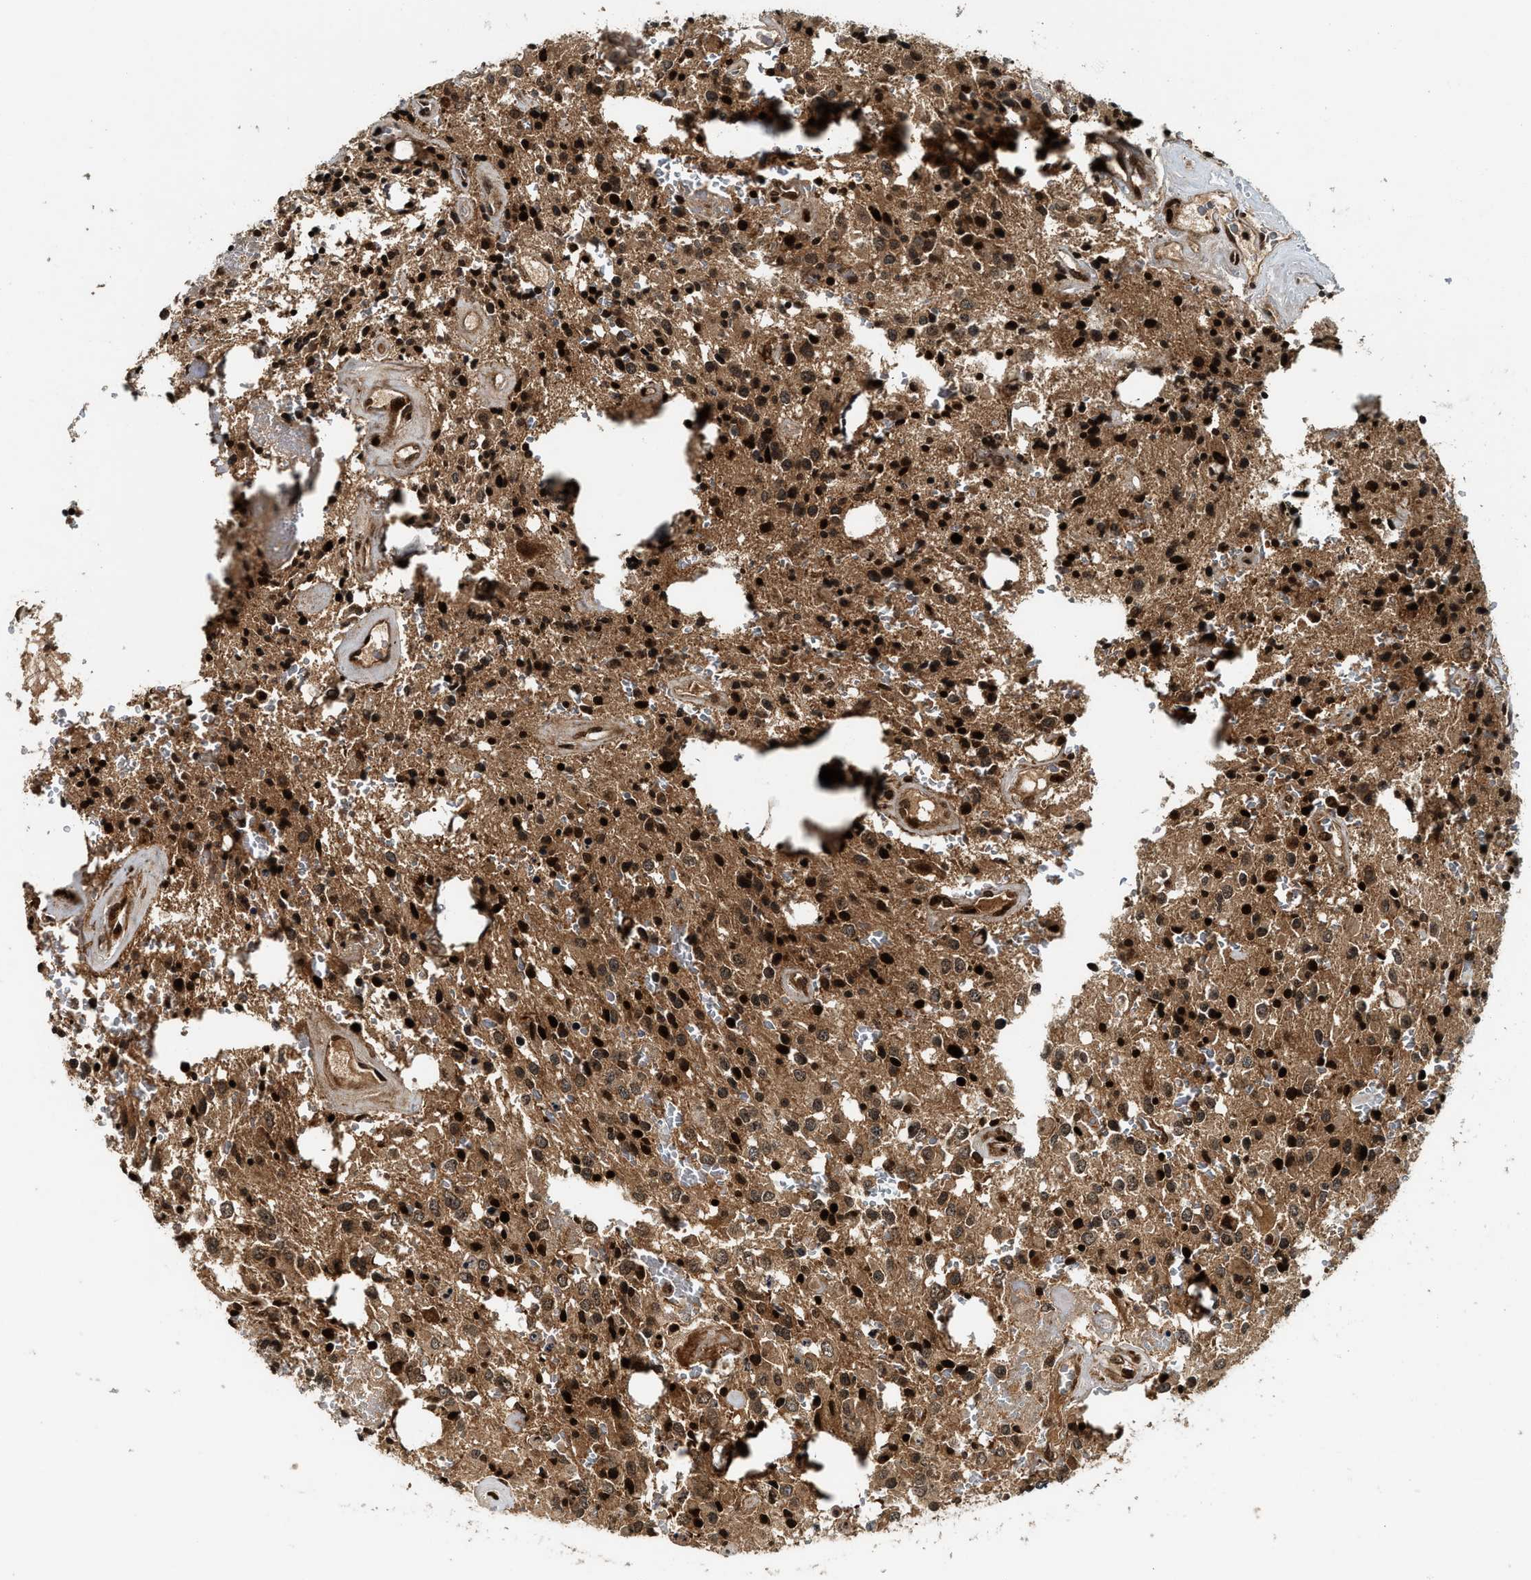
{"staining": {"intensity": "strong", "quantity": ">75%", "location": "cytoplasmic/membranous,nuclear"}, "tissue": "glioma", "cell_type": "Tumor cells", "image_type": "cancer", "snomed": [{"axis": "morphology", "description": "Glioma, malignant, Low grade"}, {"axis": "topography", "description": "Brain"}], "caption": "High-power microscopy captured an immunohistochemistry (IHC) photomicrograph of glioma, revealing strong cytoplasmic/membranous and nuclear expression in approximately >75% of tumor cells. (DAB (3,3'-diaminobenzidine) = brown stain, brightfield microscopy at high magnification).", "gene": "MDM2", "patient": {"sex": "male", "age": 58}}